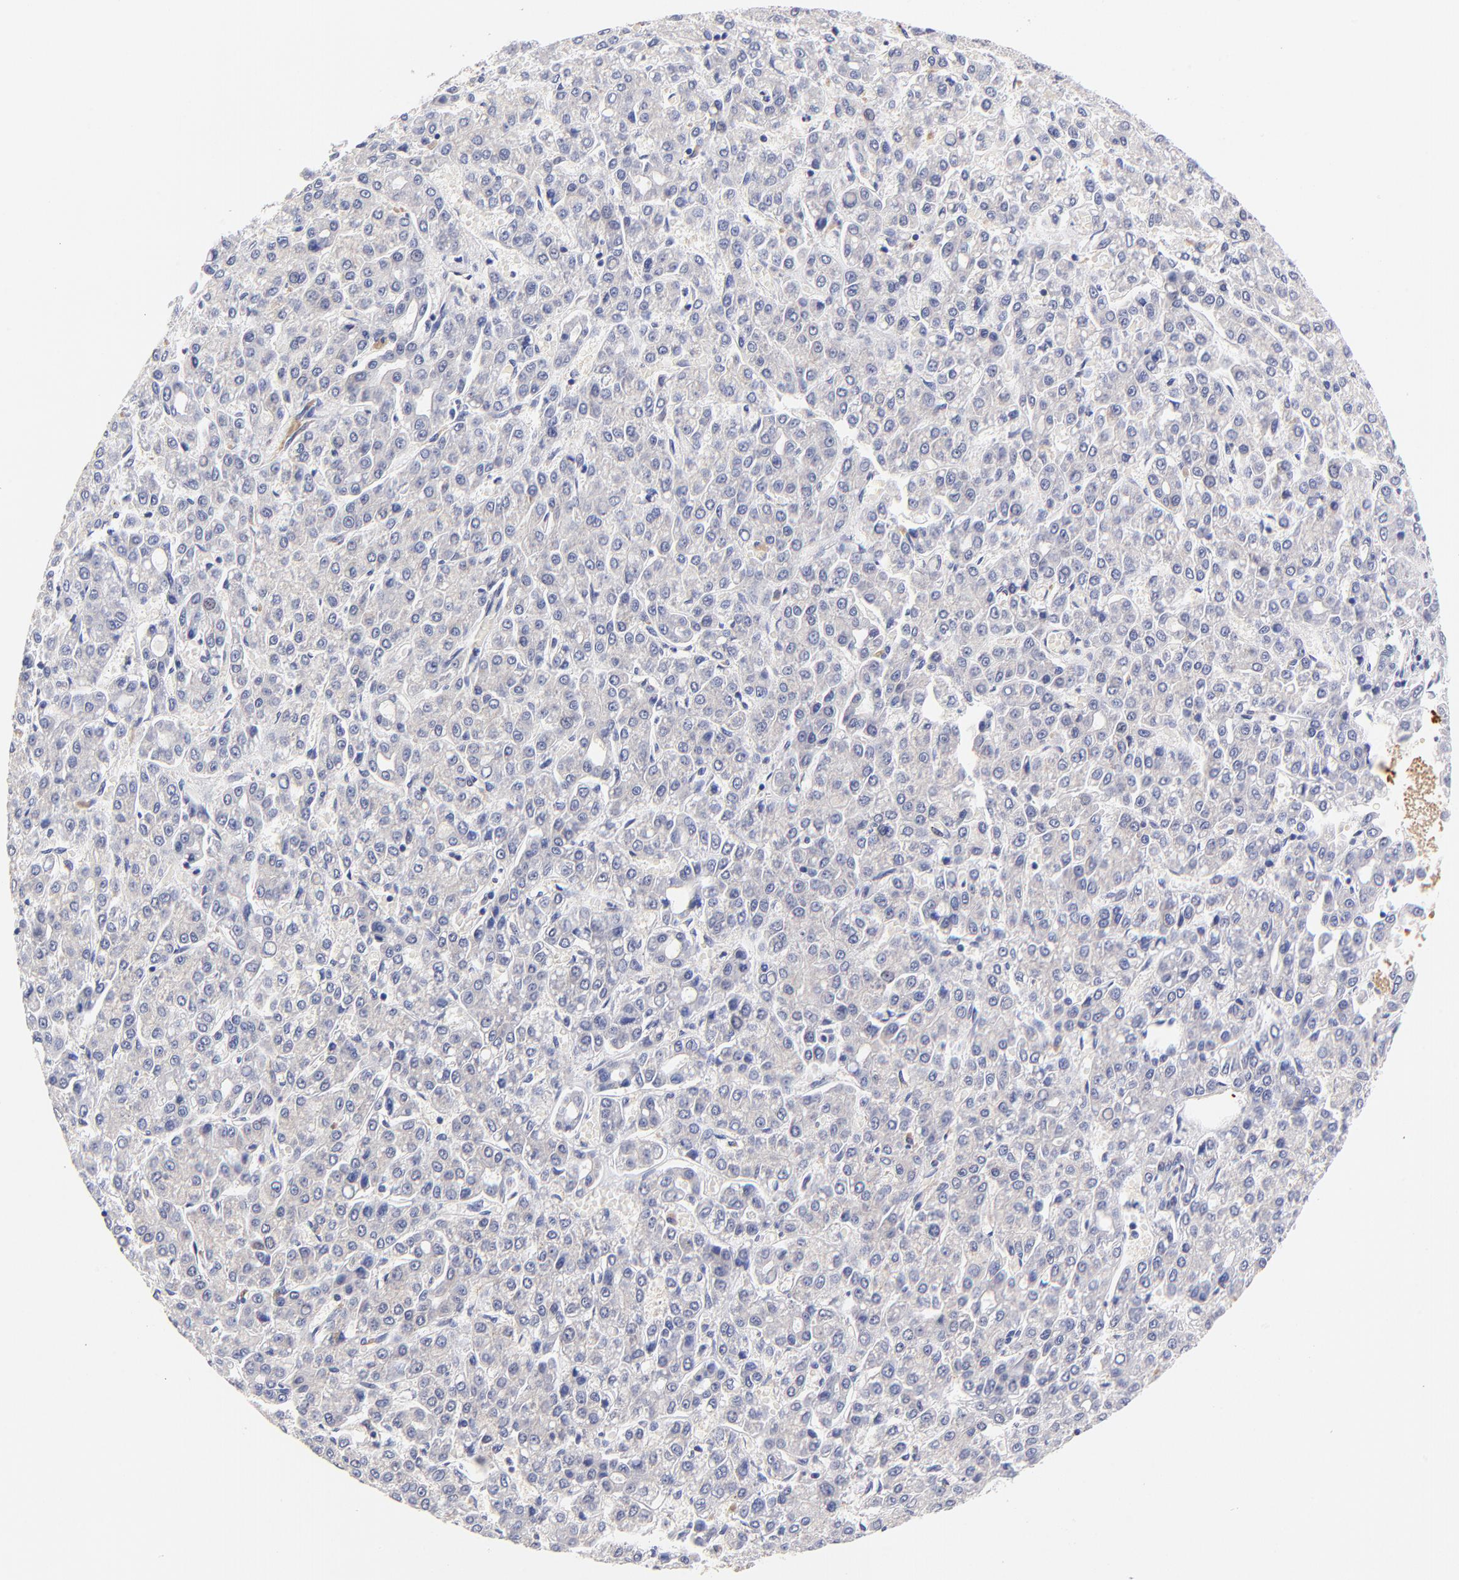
{"staining": {"intensity": "negative", "quantity": "none", "location": "none"}, "tissue": "liver cancer", "cell_type": "Tumor cells", "image_type": "cancer", "snomed": [{"axis": "morphology", "description": "Carcinoma, Hepatocellular, NOS"}, {"axis": "topography", "description": "Liver"}], "caption": "Tumor cells are negative for protein expression in human hepatocellular carcinoma (liver).", "gene": "ZNF155", "patient": {"sex": "male", "age": 69}}